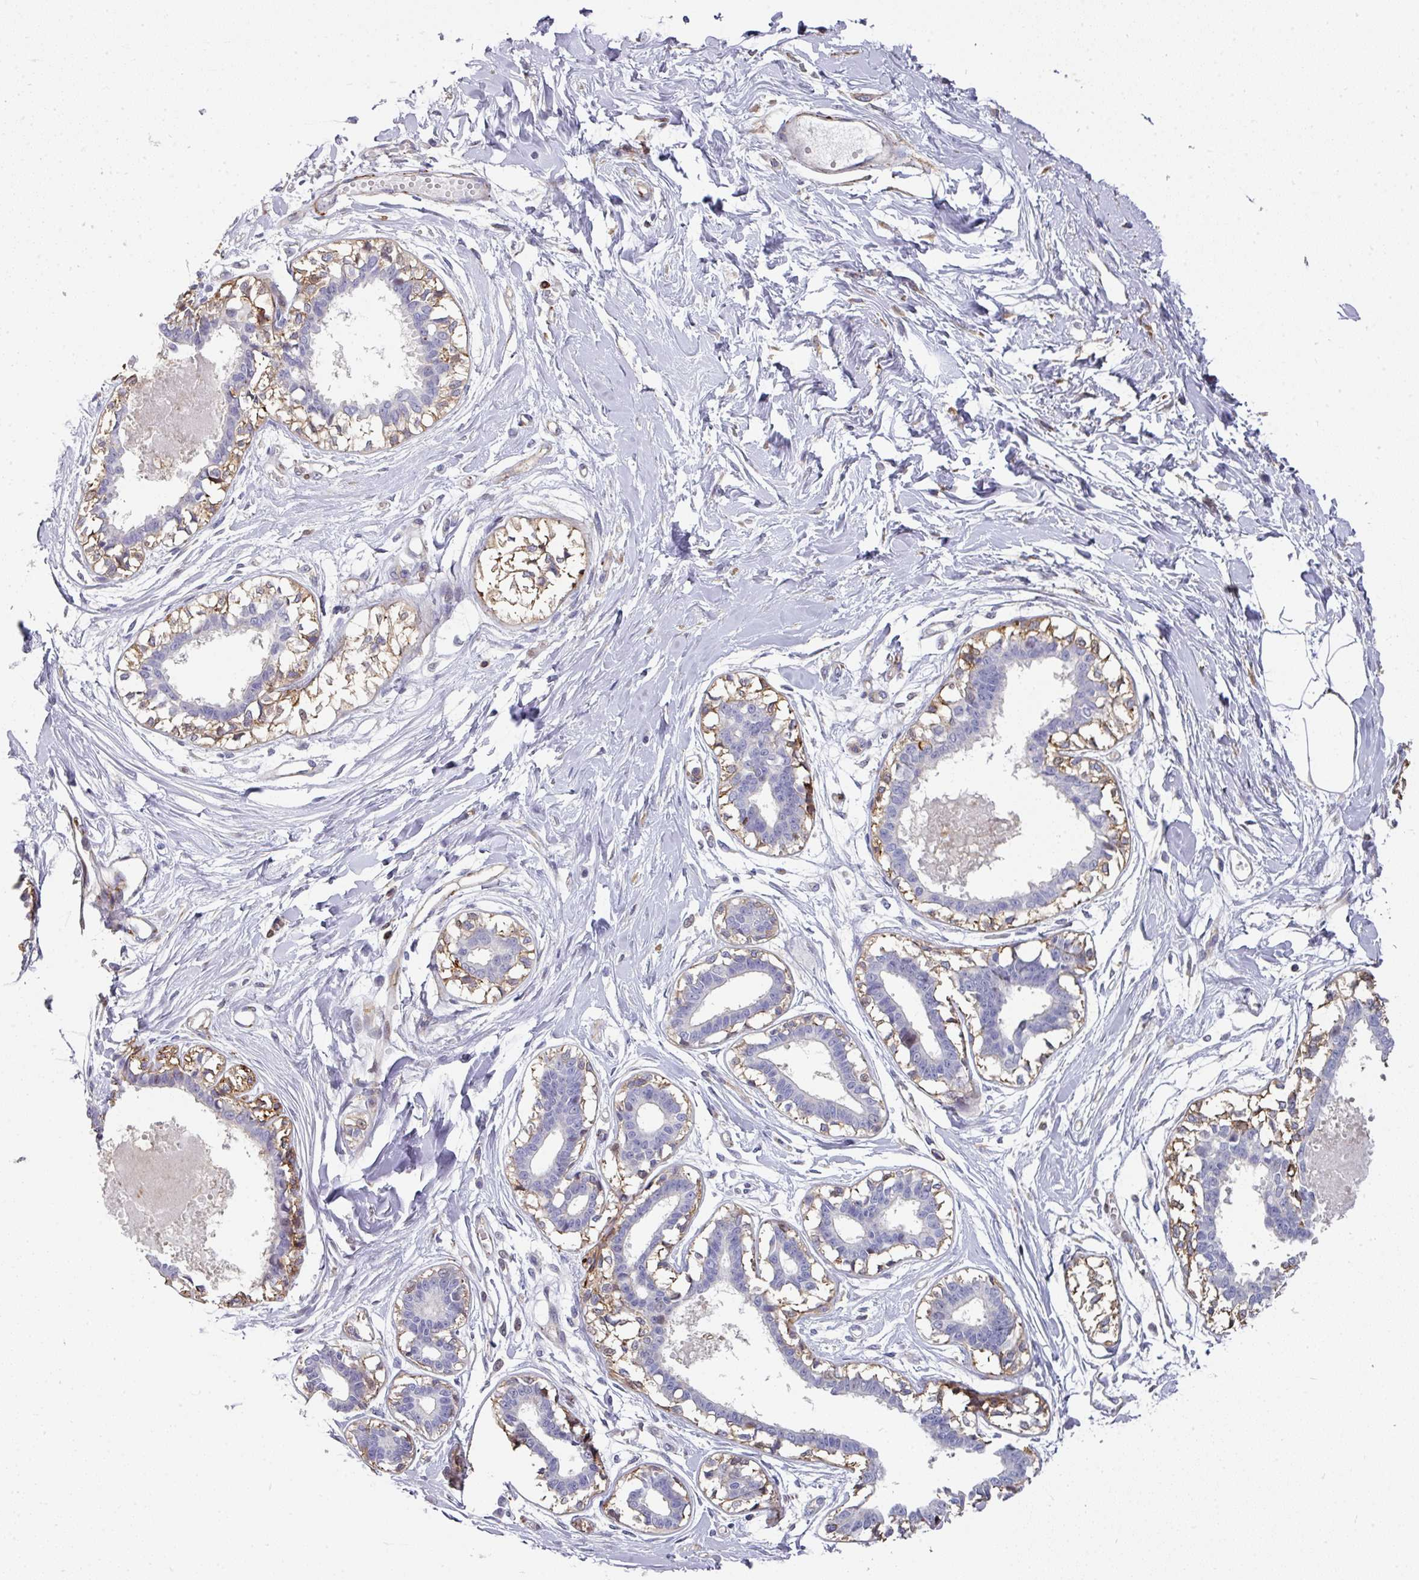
{"staining": {"intensity": "negative", "quantity": "none", "location": "none"}, "tissue": "breast", "cell_type": "Adipocytes", "image_type": "normal", "snomed": [{"axis": "morphology", "description": "Normal tissue, NOS"}, {"axis": "topography", "description": "Breast"}], "caption": "Micrograph shows no protein positivity in adipocytes of benign breast.", "gene": "BEND5", "patient": {"sex": "female", "age": 45}}